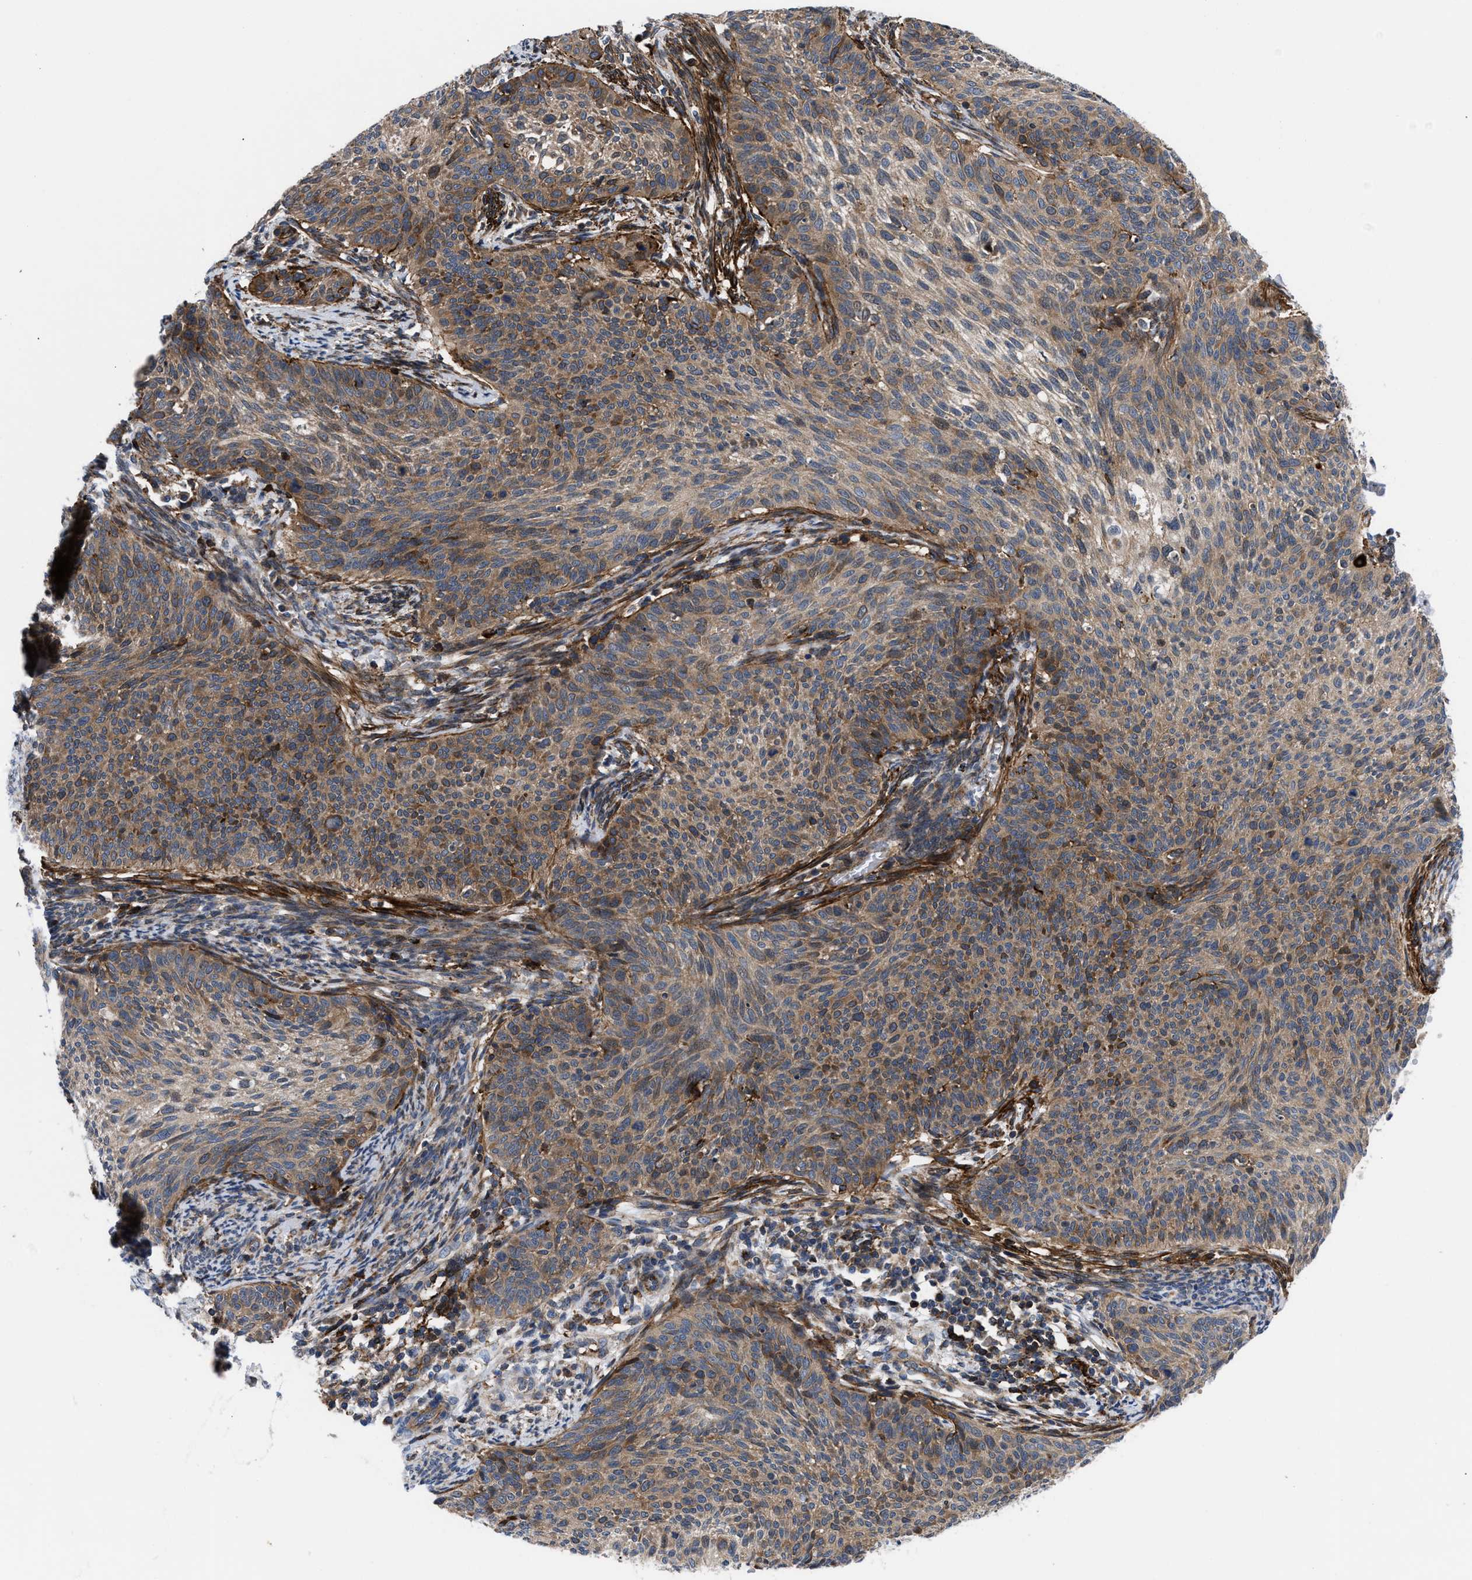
{"staining": {"intensity": "moderate", "quantity": ">75%", "location": "cytoplasmic/membranous"}, "tissue": "cervical cancer", "cell_type": "Tumor cells", "image_type": "cancer", "snomed": [{"axis": "morphology", "description": "Squamous cell carcinoma, NOS"}, {"axis": "topography", "description": "Cervix"}], "caption": "Approximately >75% of tumor cells in squamous cell carcinoma (cervical) display moderate cytoplasmic/membranous protein expression as visualized by brown immunohistochemical staining.", "gene": "SPAST", "patient": {"sex": "female", "age": 70}}